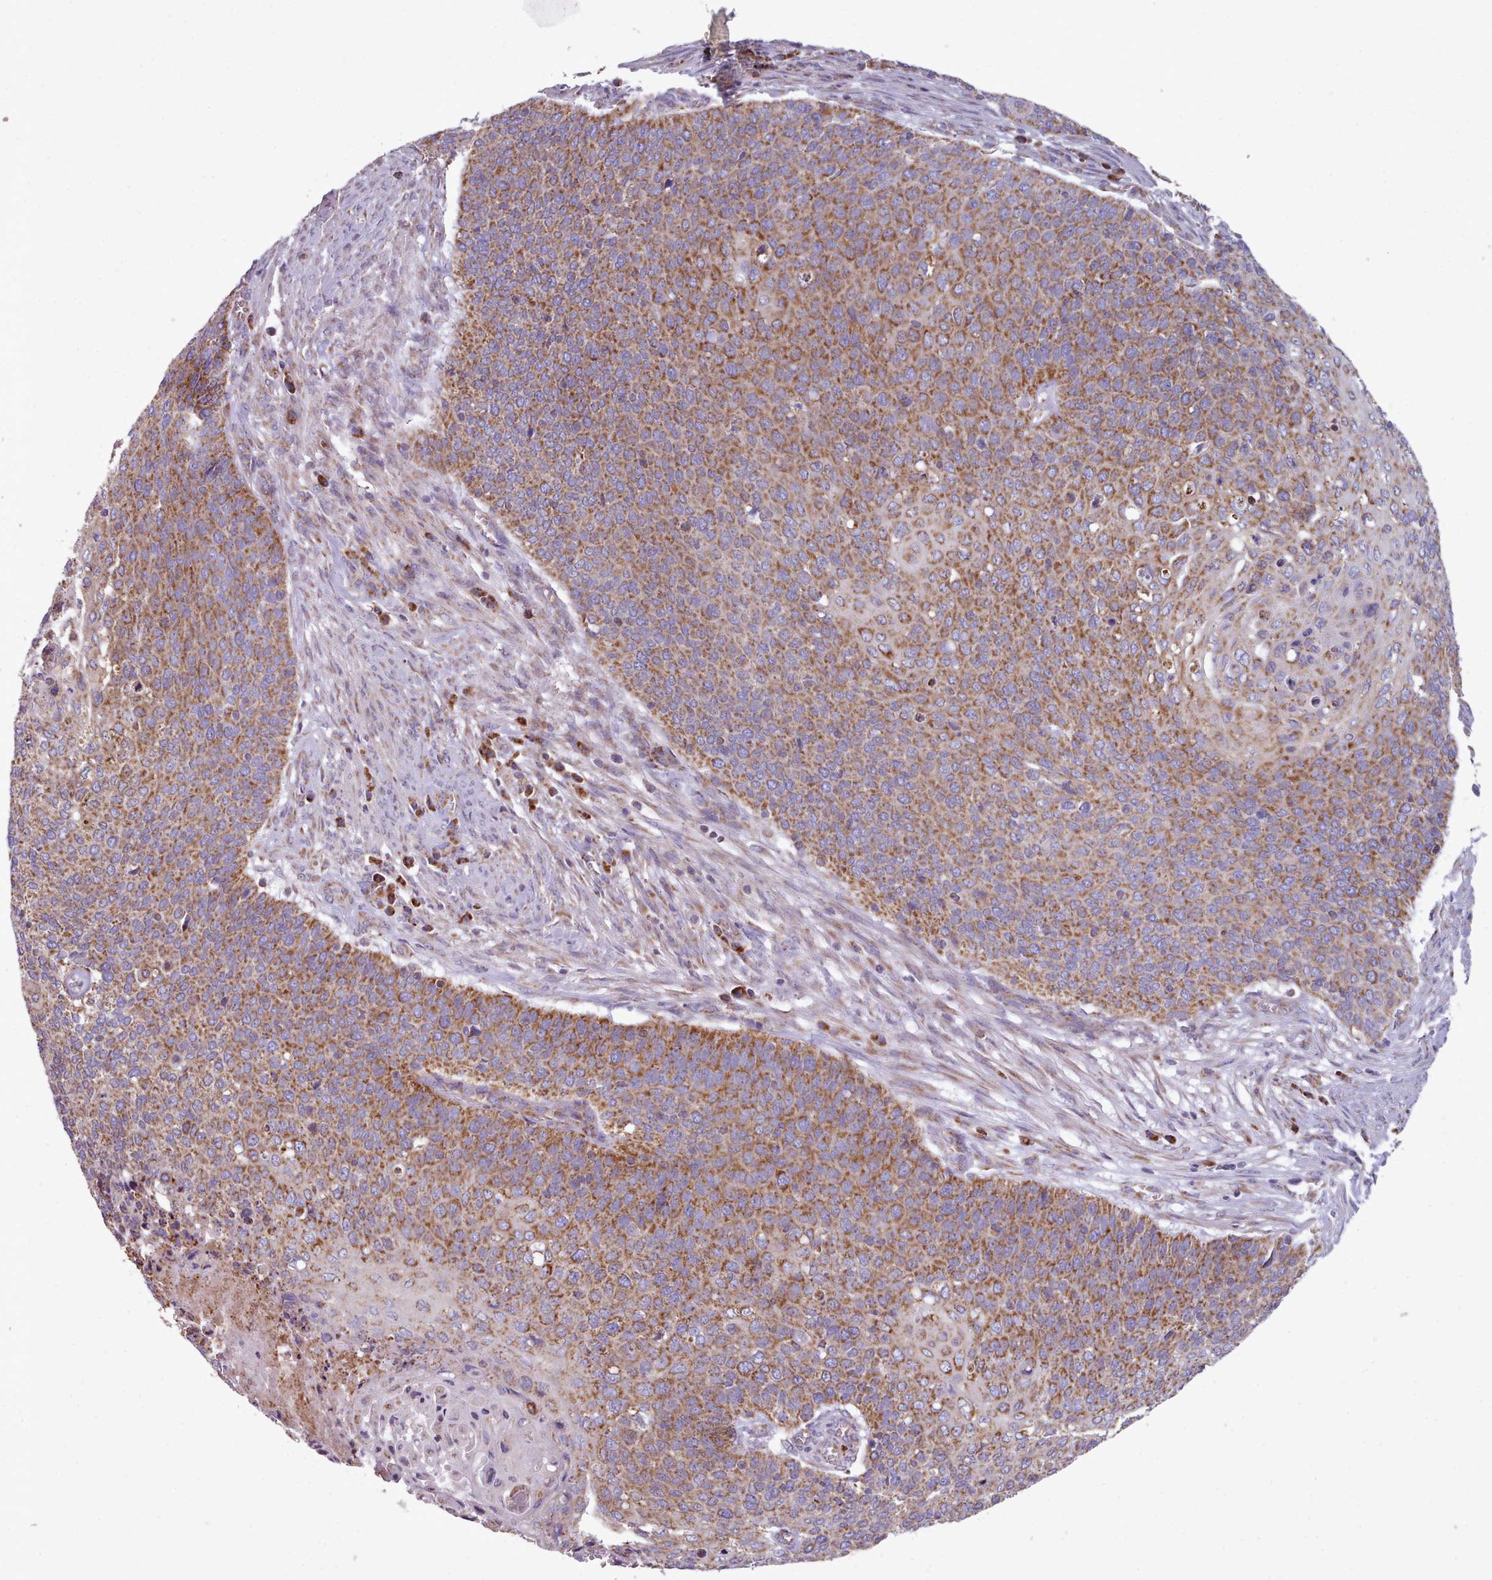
{"staining": {"intensity": "moderate", "quantity": ">75%", "location": "cytoplasmic/membranous"}, "tissue": "cervical cancer", "cell_type": "Tumor cells", "image_type": "cancer", "snomed": [{"axis": "morphology", "description": "Squamous cell carcinoma, NOS"}, {"axis": "topography", "description": "Cervix"}], "caption": "DAB (3,3'-diaminobenzidine) immunohistochemical staining of squamous cell carcinoma (cervical) demonstrates moderate cytoplasmic/membranous protein positivity in approximately >75% of tumor cells.", "gene": "SRP54", "patient": {"sex": "female", "age": 39}}